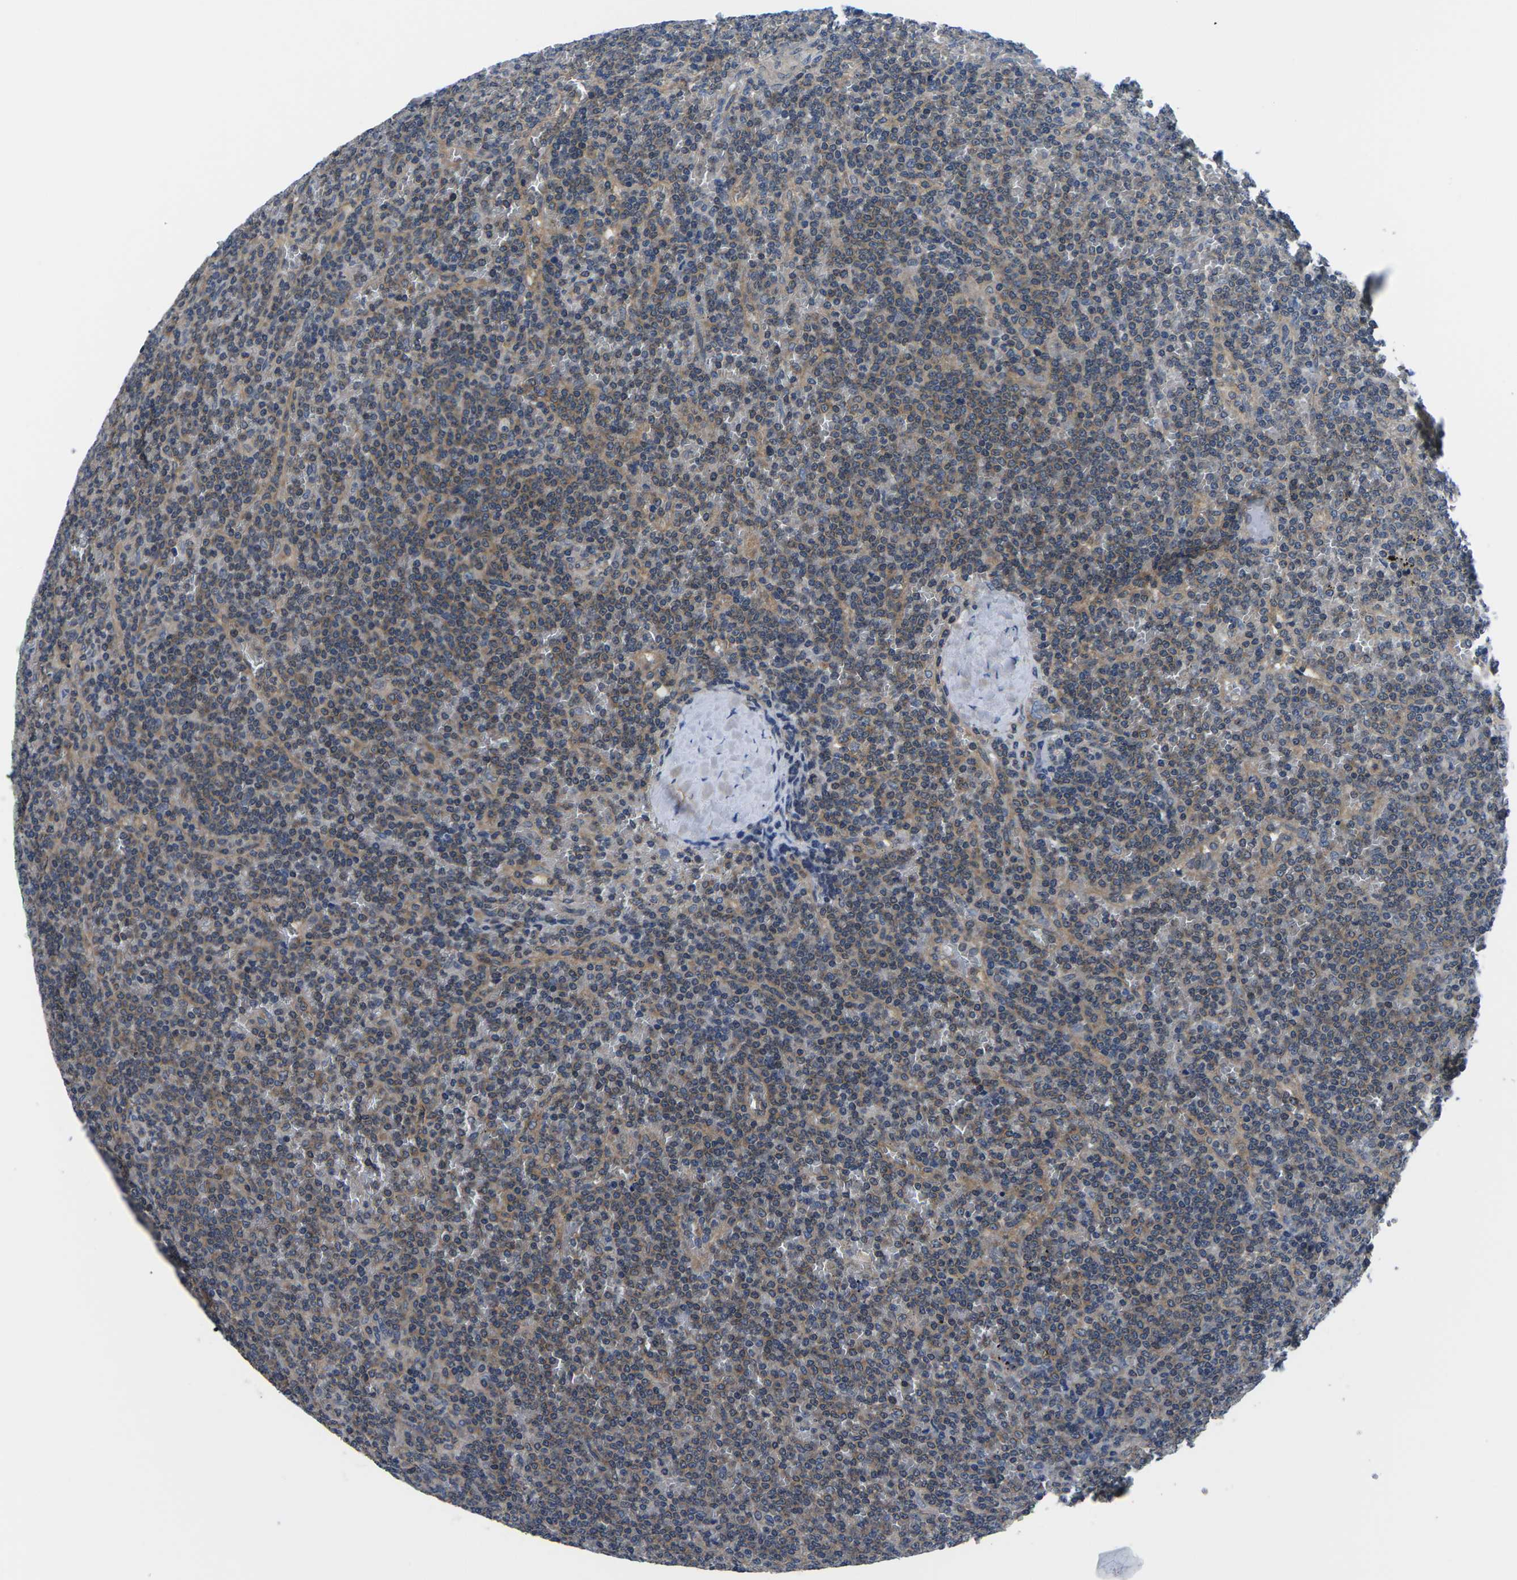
{"staining": {"intensity": "moderate", "quantity": ">75%", "location": "cytoplasmic/membranous"}, "tissue": "lymphoma", "cell_type": "Tumor cells", "image_type": "cancer", "snomed": [{"axis": "morphology", "description": "Malignant lymphoma, non-Hodgkin's type, Low grade"}, {"axis": "topography", "description": "Spleen"}], "caption": "Human malignant lymphoma, non-Hodgkin's type (low-grade) stained with a protein marker demonstrates moderate staining in tumor cells.", "gene": "GSK3B", "patient": {"sex": "female", "age": 19}}